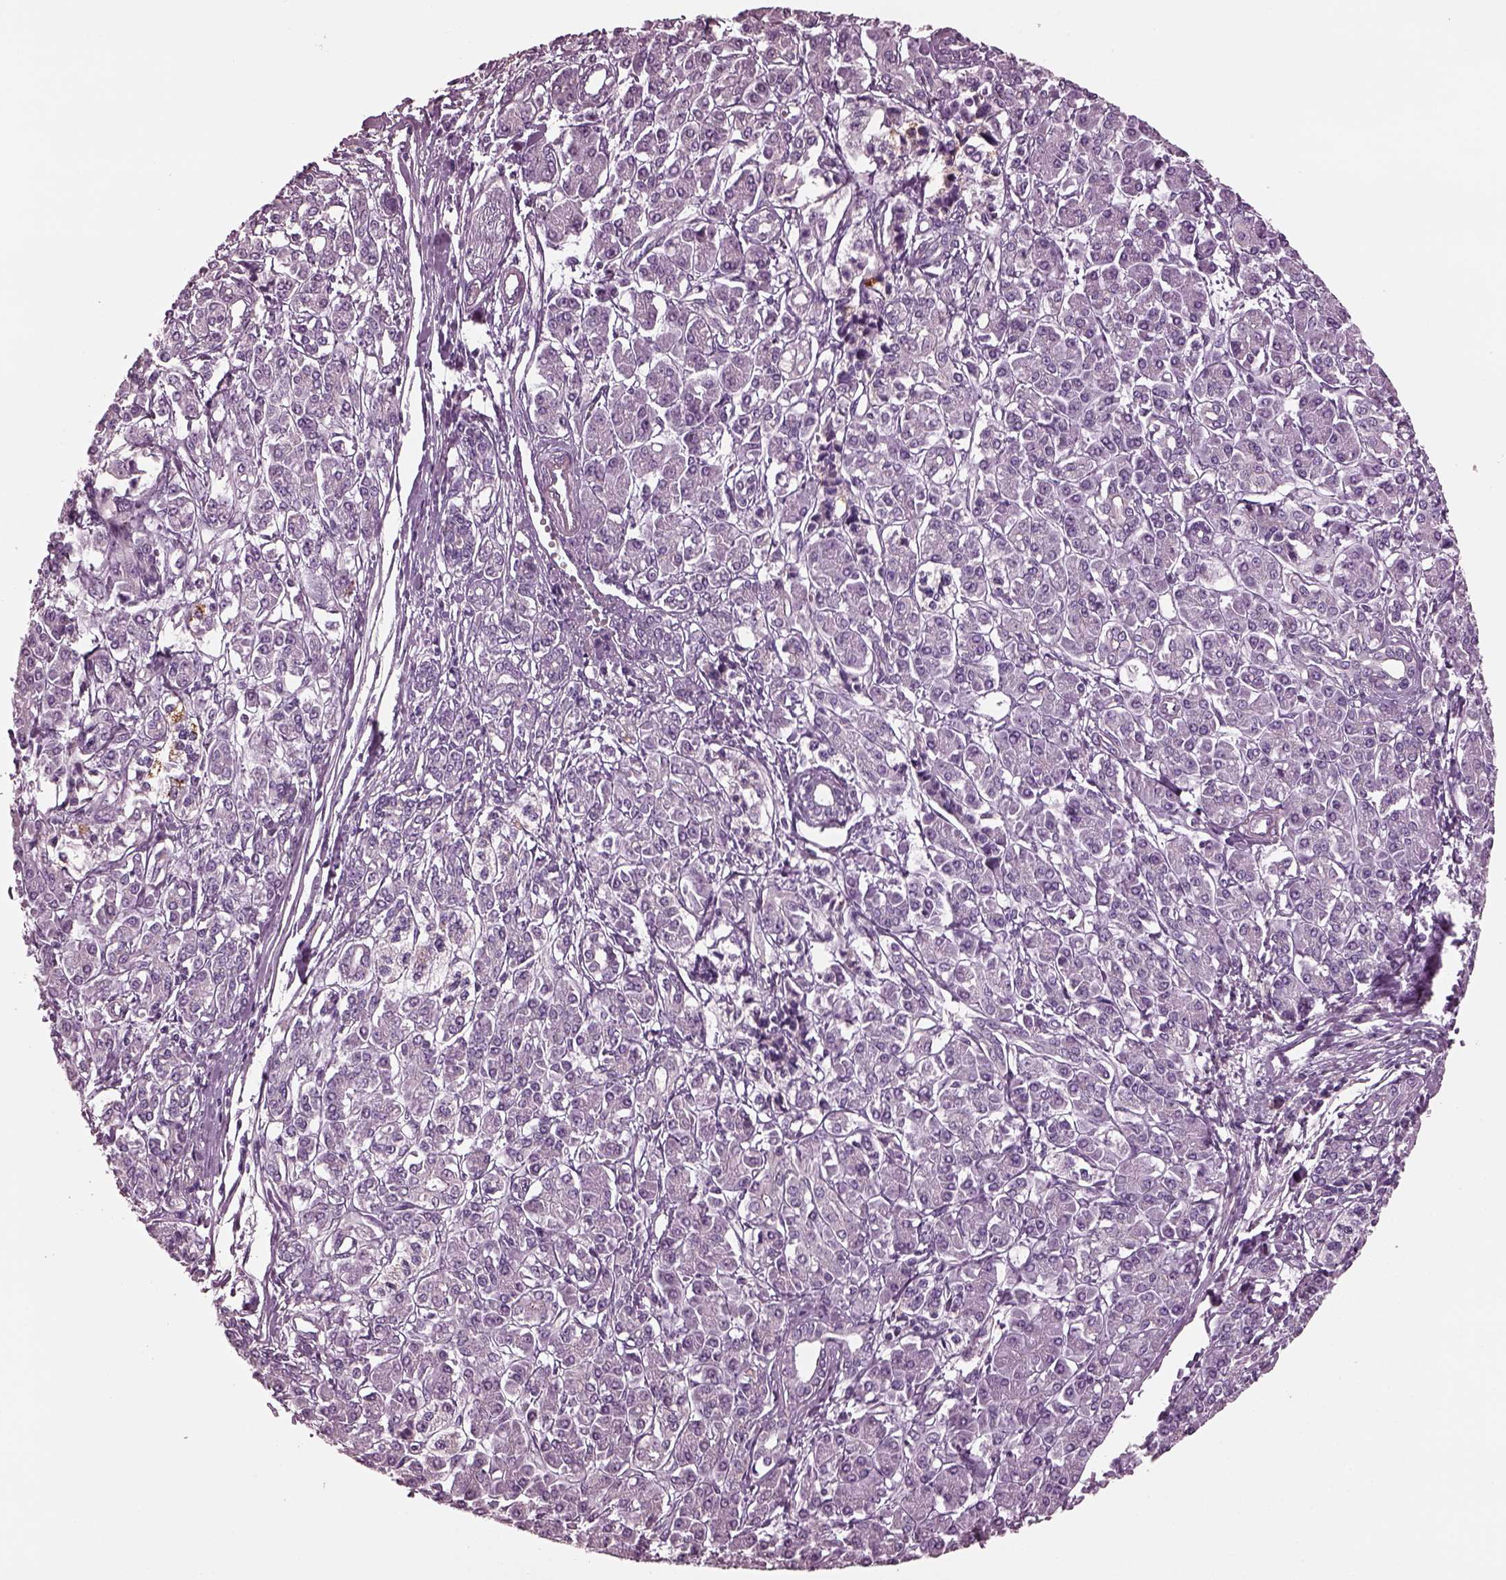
{"staining": {"intensity": "negative", "quantity": "none", "location": "none"}, "tissue": "pancreatic cancer", "cell_type": "Tumor cells", "image_type": "cancer", "snomed": [{"axis": "morphology", "description": "Adenocarcinoma, NOS"}, {"axis": "topography", "description": "Pancreas"}], "caption": "This histopathology image is of pancreatic cancer (adenocarcinoma) stained with IHC to label a protein in brown with the nuclei are counter-stained blue. There is no positivity in tumor cells.", "gene": "GDF11", "patient": {"sex": "female", "age": 68}}